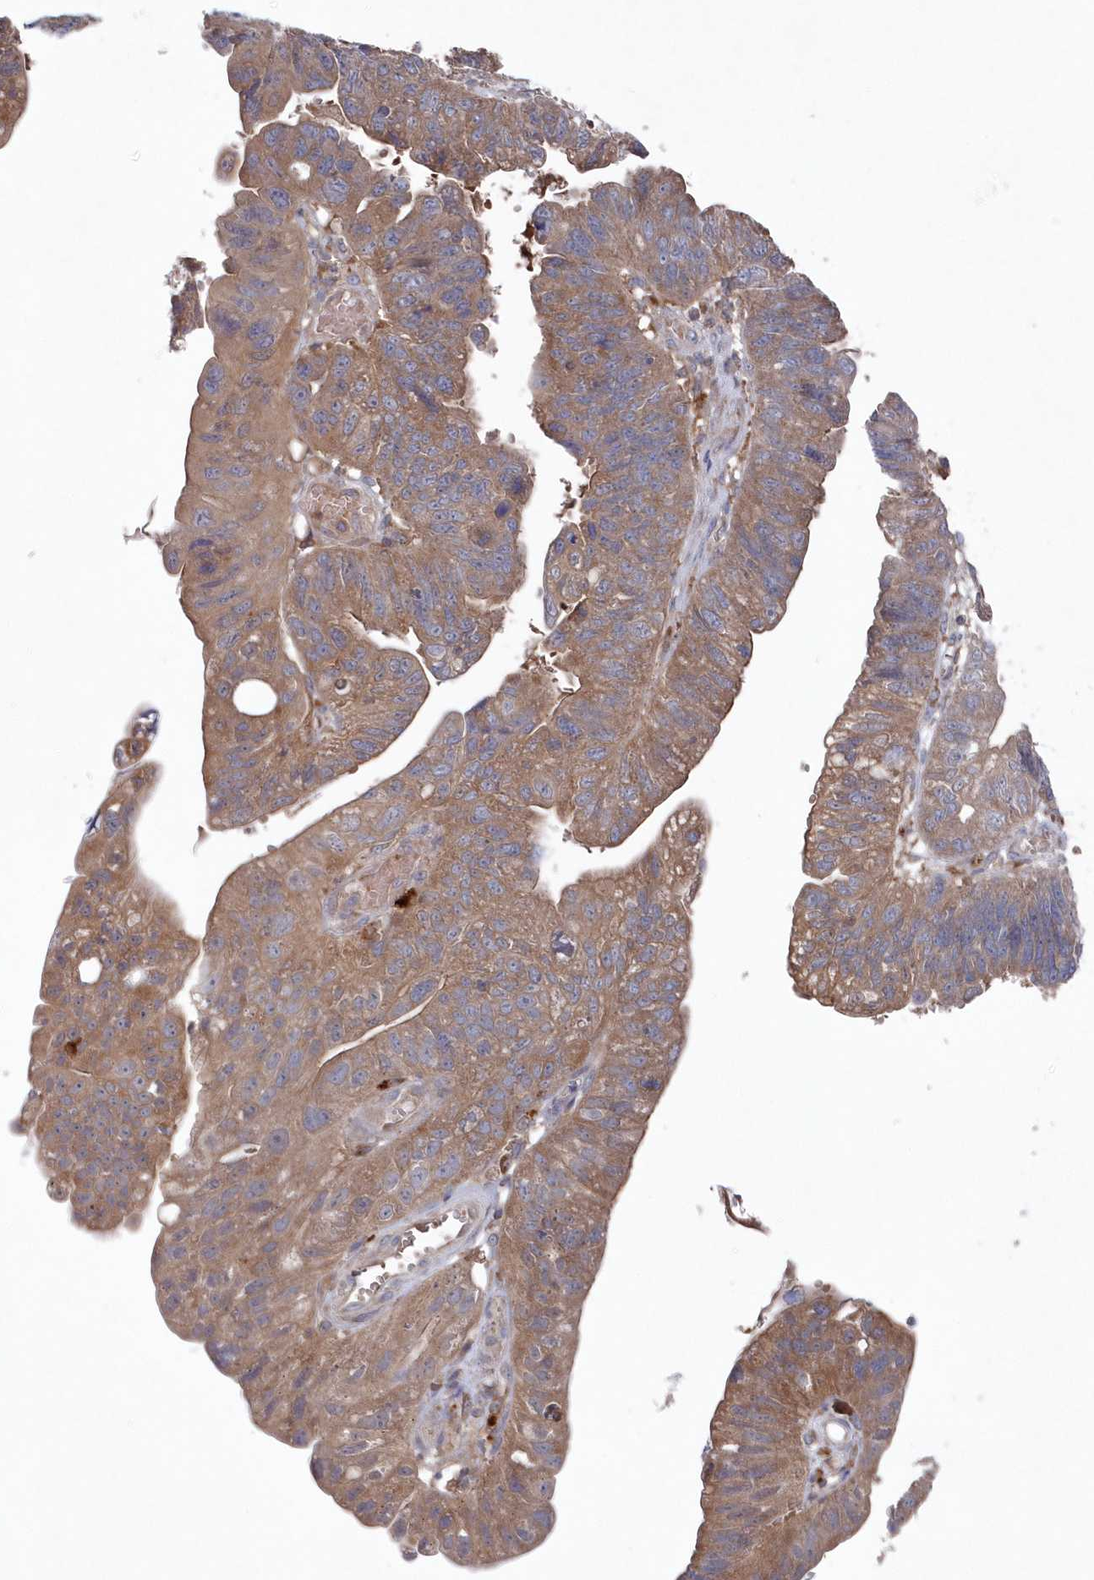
{"staining": {"intensity": "moderate", "quantity": ">75%", "location": "cytoplasmic/membranous"}, "tissue": "stomach cancer", "cell_type": "Tumor cells", "image_type": "cancer", "snomed": [{"axis": "morphology", "description": "Adenocarcinoma, NOS"}, {"axis": "topography", "description": "Stomach"}], "caption": "This micrograph shows stomach cancer (adenocarcinoma) stained with immunohistochemistry (IHC) to label a protein in brown. The cytoplasmic/membranous of tumor cells show moderate positivity for the protein. Nuclei are counter-stained blue.", "gene": "ASNSD1", "patient": {"sex": "male", "age": 59}}